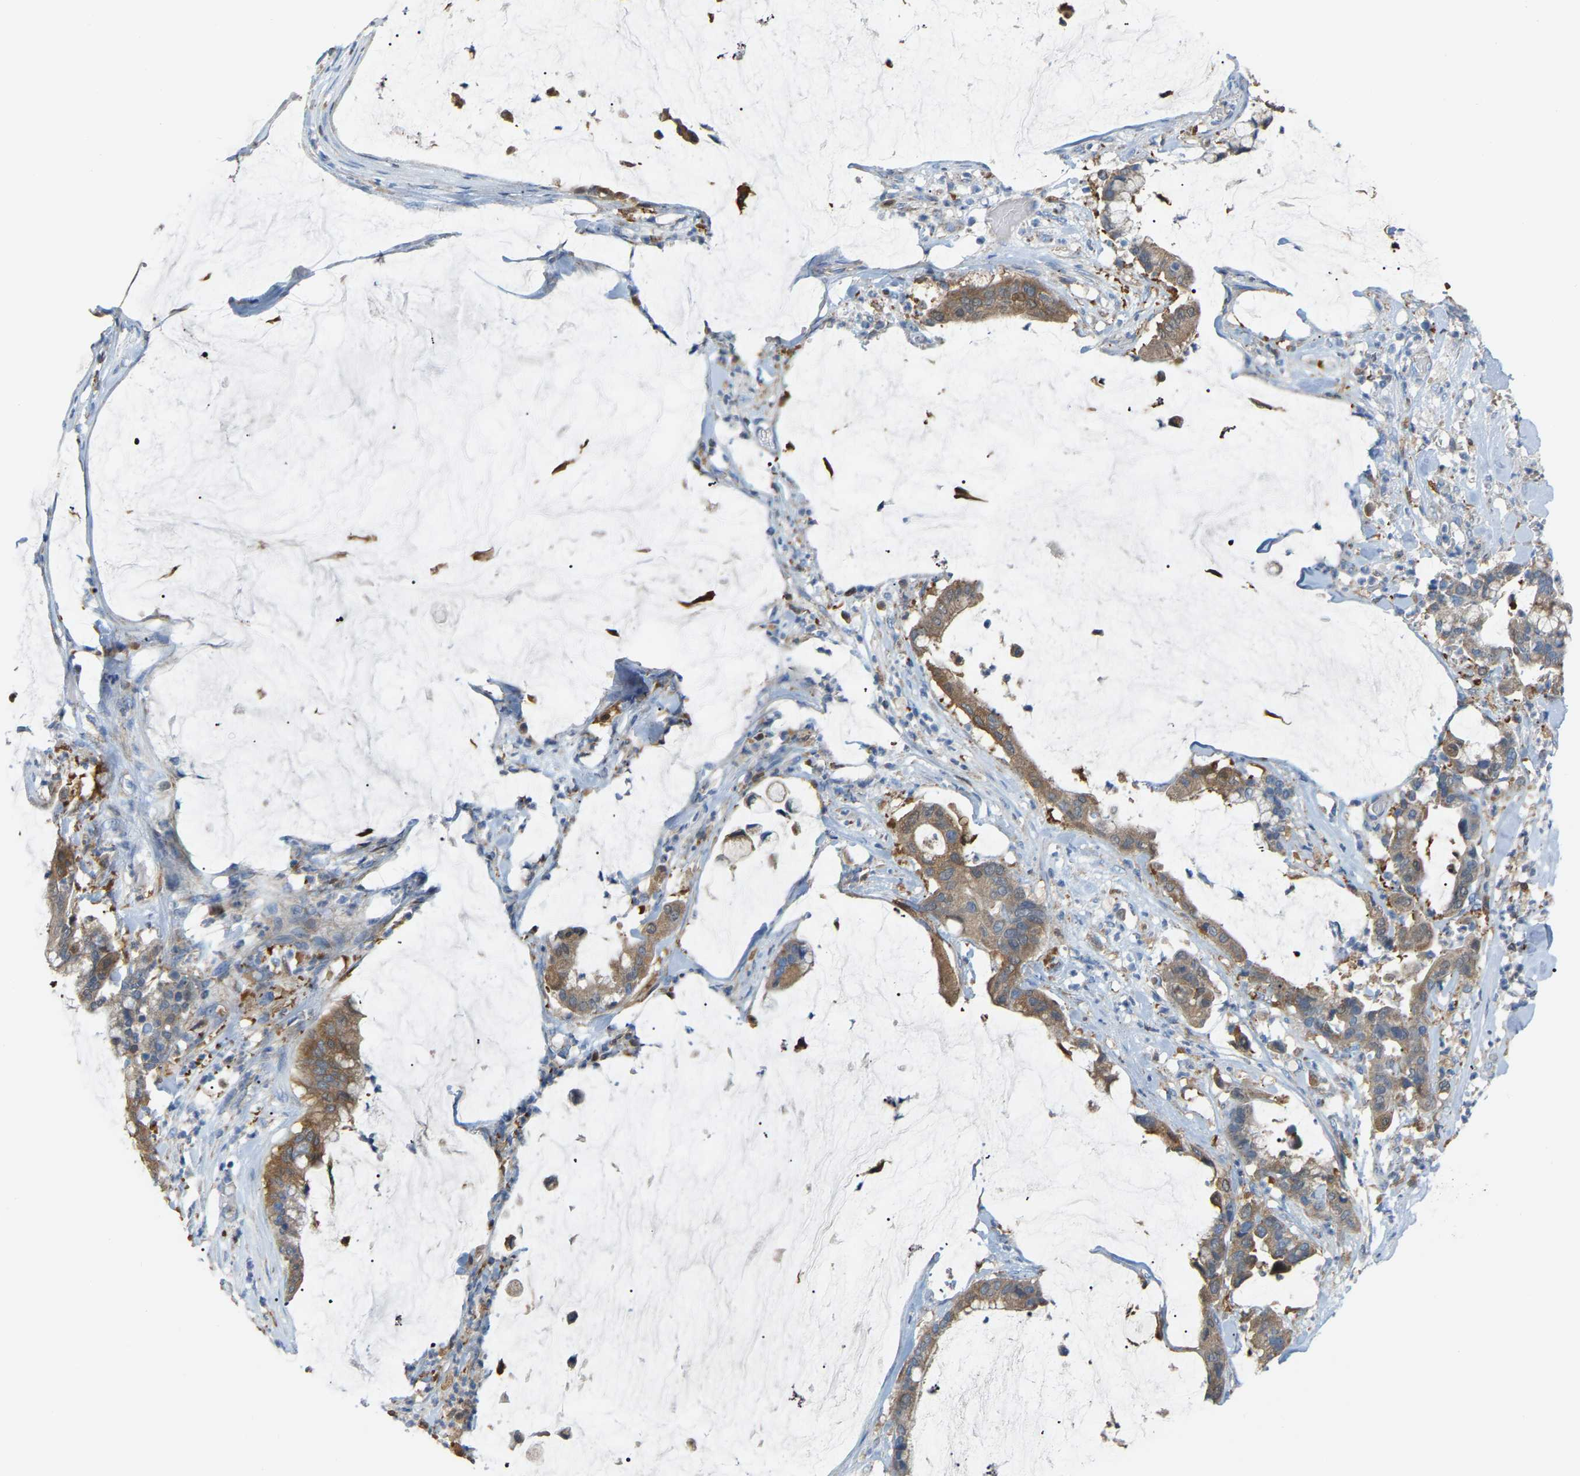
{"staining": {"intensity": "moderate", "quantity": ">75%", "location": "cytoplasmic/membranous"}, "tissue": "pancreatic cancer", "cell_type": "Tumor cells", "image_type": "cancer", "snomed": [{"axis": "morphology", "description": "Adenocarcinoma, NOS"}, {"axis": "topography", "description": "Pancreas"}], "caption": "IHC micrograph of neoplastic tissue: pancreatic adenocarcinoma stained using immunohistochemistry (IHC) exhibits medium levels of moderate protein expression localized specifically in the cytoplasmic/membranous of tumor cells, appearing as a cytoplasmic/membranous brown color.", "gene": "CROT", "patient": {"sex": "male", "age": 41}}